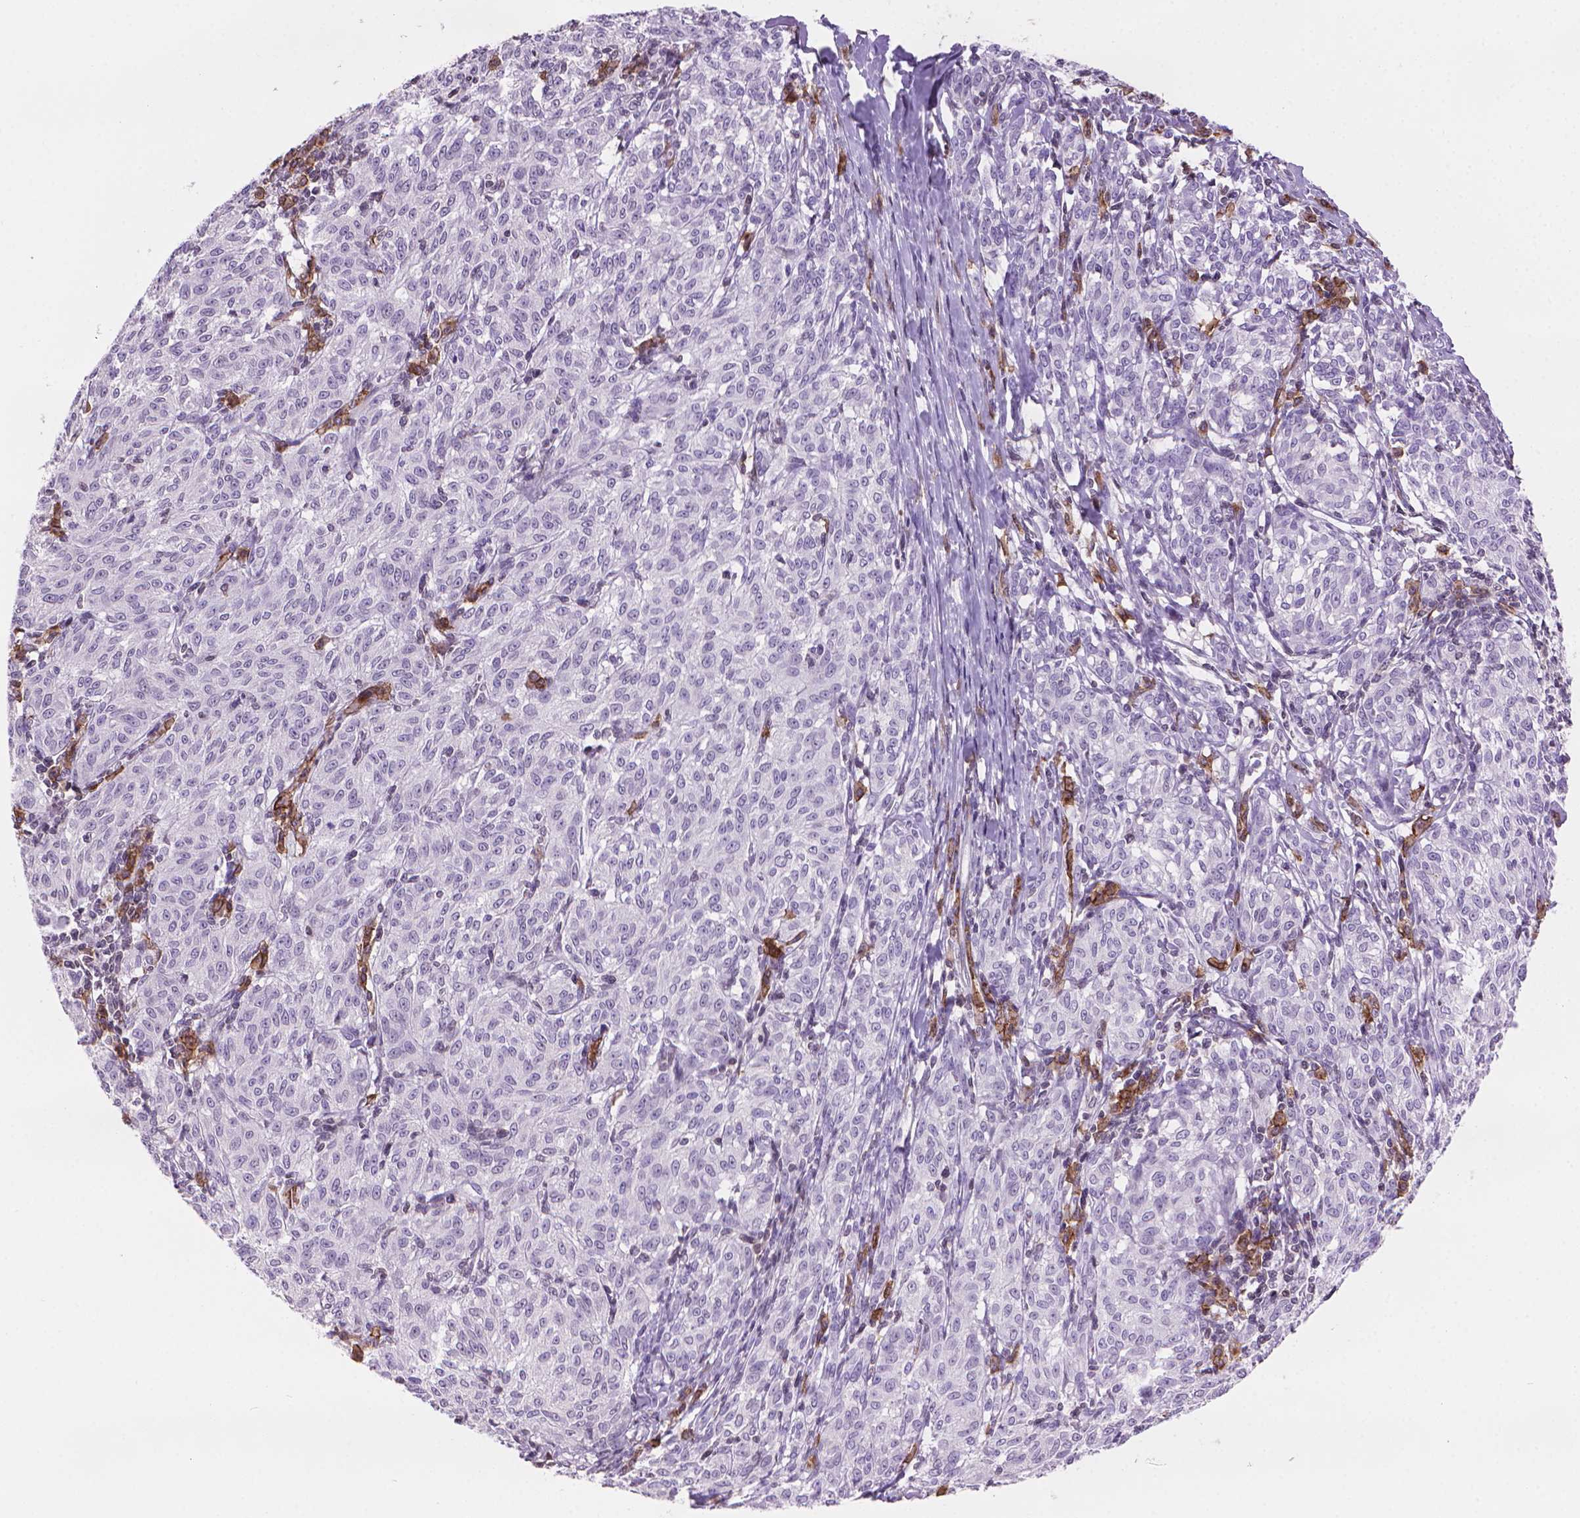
{"staining": {"intensity": "negative", "quantity": "none", "location": "none"}, "tissue": "melanoma", "cell_type": "Tumor cells", "image_type": "cancer", "snomed": [{"axis": "morphology", "description": "Malignant melanoma, NOS"}, {"axis": "topography", "description": "Skin"}], "caption": "Immunohistochemical staining of malignant melanoma reveals no significant expression in tumor cells.", "gene": "TMEM184A", "patient": {"sex": "female", "age": 72}}